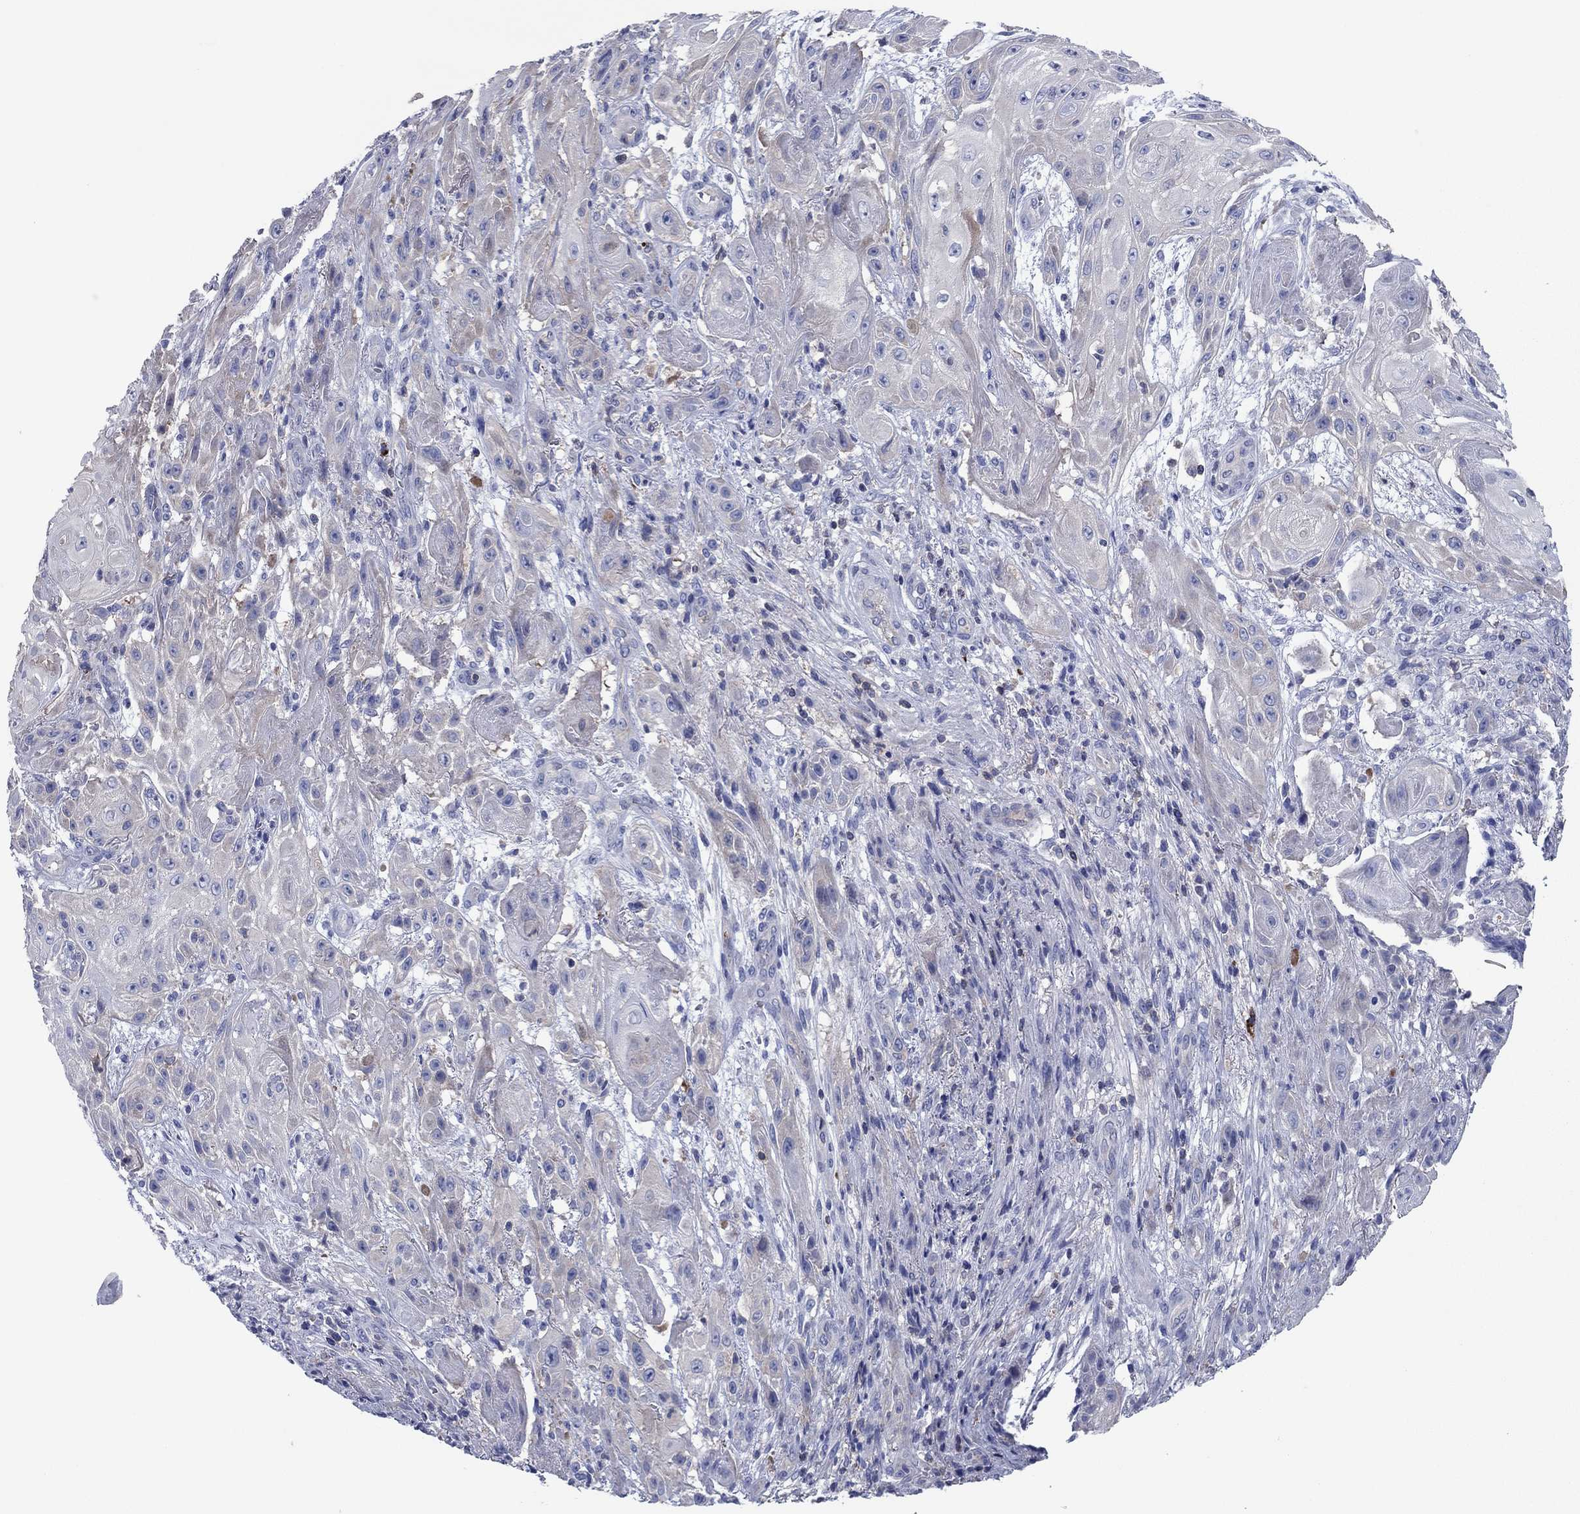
{"staining": {"intensity": "negative", "quantity": "none", "location": "none"}, "tissue": "skin cancer", "cell_type": "Tumor cells", "image_type": "cancer", "snomed": [{"axis": "morphology", "description": "Squamous cell carcinoma, NOS"}, {"axis": "topography", "description": "Skin"}], "caption": "Skin squamous cell carcinoma was stained to show a protein in brown. There is no significant staining in tumor cells. The staining is performed using DAB brown chromogen with nuclei counter-stained in using hematoxylin.", "gene": "PVR", "patient": {"sex": "male", "age": 62}}